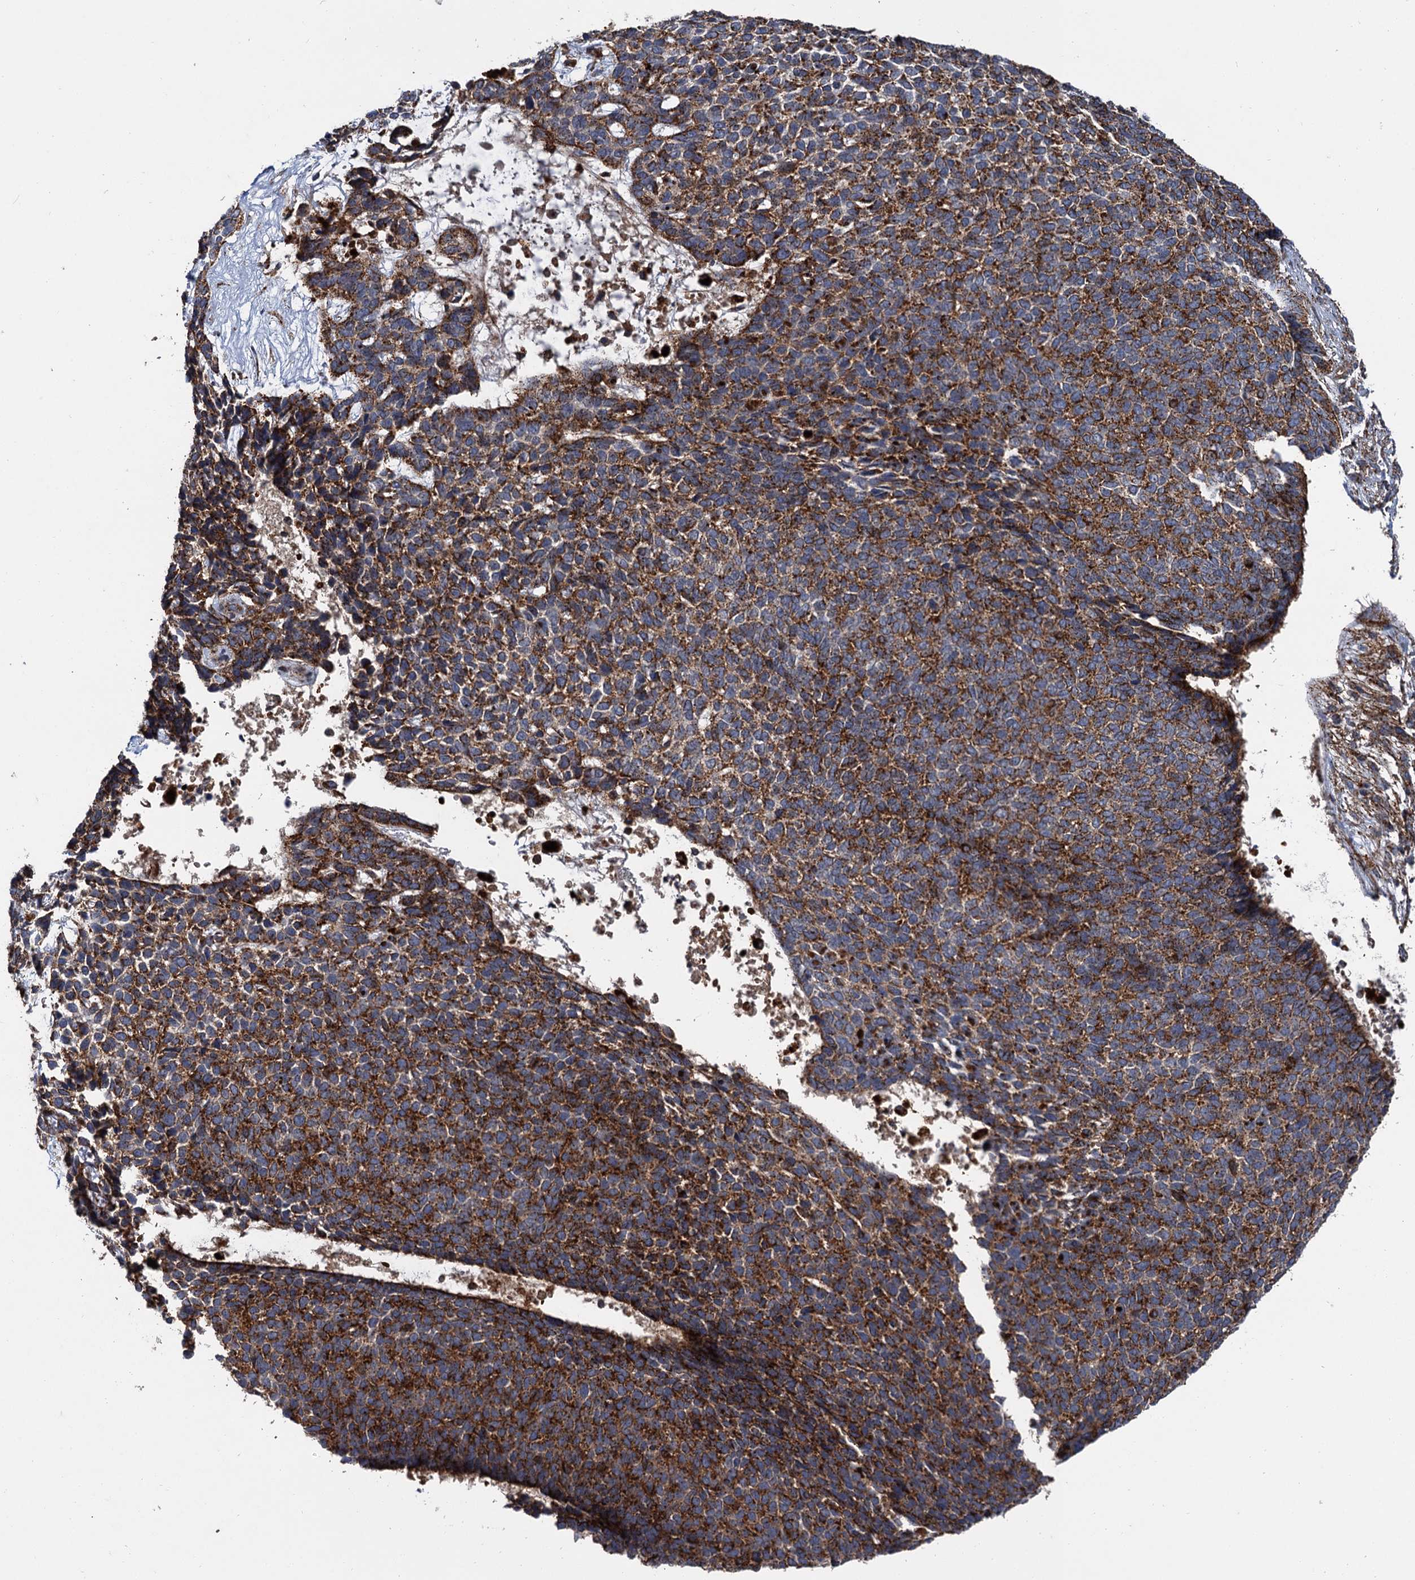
{"staining": {"intensity": "strong", "quantity": ">75%", "location": "cytoplasmic/membranous"}, "tissue": "skin cancer", "cell_type": "Tumor cells", "image_type": "cancer", "snomed": [{"axis": "morphology", "description": "Basal cell carcinoma"}, {"axis": "topography", "description": "Skin"}], "caption": "Immunohistochemistry (IHC) image of basal cell carcinoma (skin) stained for a protein (brown), which reveals high levels of strong cytoplasmic/membranous expression in about >75% of tumor cells.", "gene": "GBA1", "patient": {"sex": "female", "age": 84}}